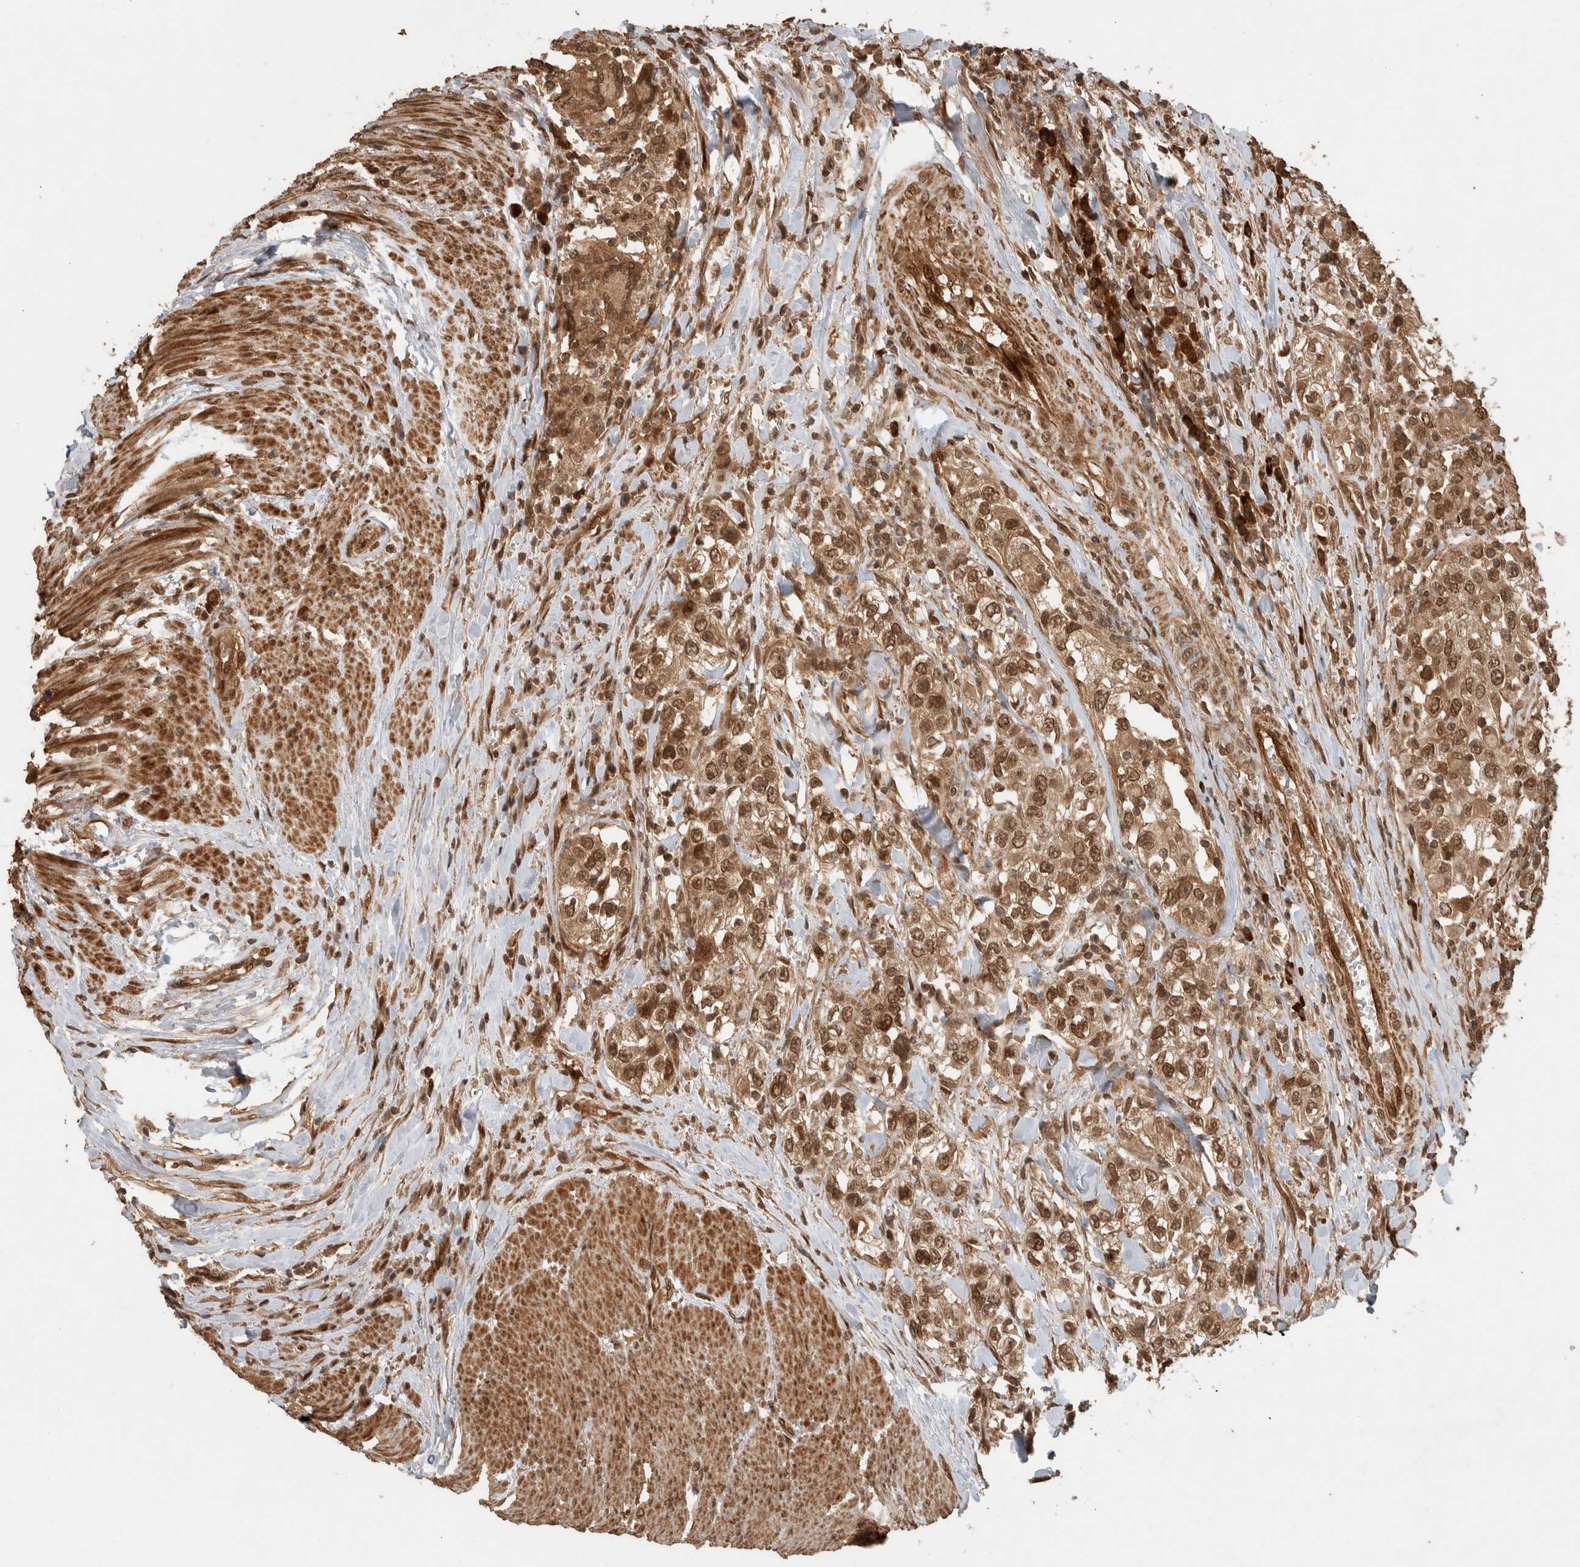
{"staining": {"intensity": "moderate", "quantity": ">75%", "location": "cytoplasmic/membranous,nuclear"}, "tissue": "urothelial cancer", "cell_type": "Tumor cells", "image_type": "cancer", "snomed": [{"axis": "morphology", "description": "Urothelial carcinoma, High grade"}, {"axis": "topography", "description": "Urinary bladder"}], "caption": "Urothelial carcinoma (high-grade) stained for a protein shows moderate cytoplasmic/membranous and nuclear positivity in tumor cells.", "gene": "CNTROB", "patient": {"sex": "female", "age": 80}}